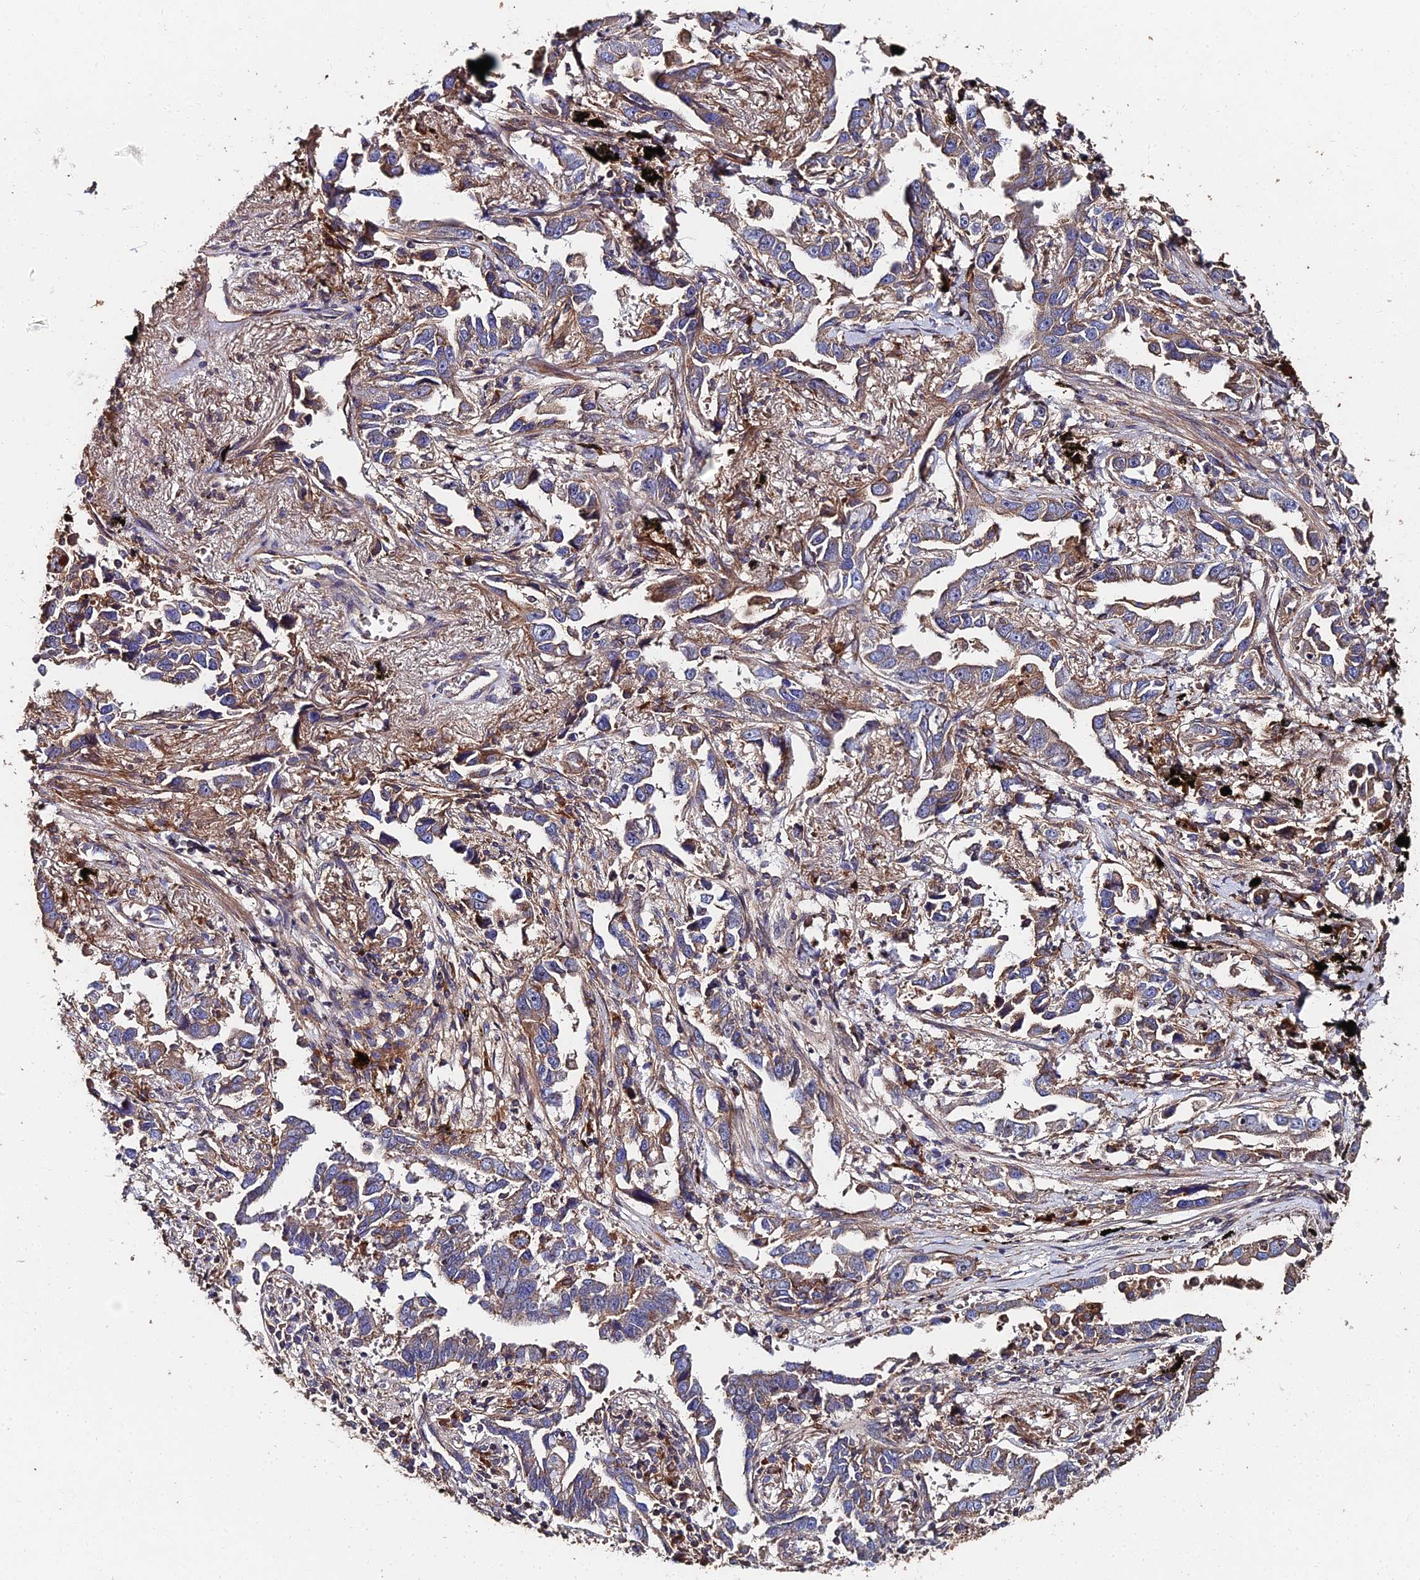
{"staining": {"intensity": "weak", "quantity": "25%-75%", "location": "cytoplasmic/membranous"}, "tissue": "lung cancer", "cell_type": "Tumor cells", "image_type": "cancer", "snomed": [{"axis": "morphology", "description": "Adenocarcinoma, NOS"}, {"axis": "topography", "description": "Lung"}], "caption": "DAB (3,3'-diaminobenzidine) immunohistochemical staining of lung cancer demonstrates weak cytoplasmic/membranous protein staining in about 25%-75% of tumor cells.", "gene": "EXT1", "patient": {"sex": "male", "age": 67}}